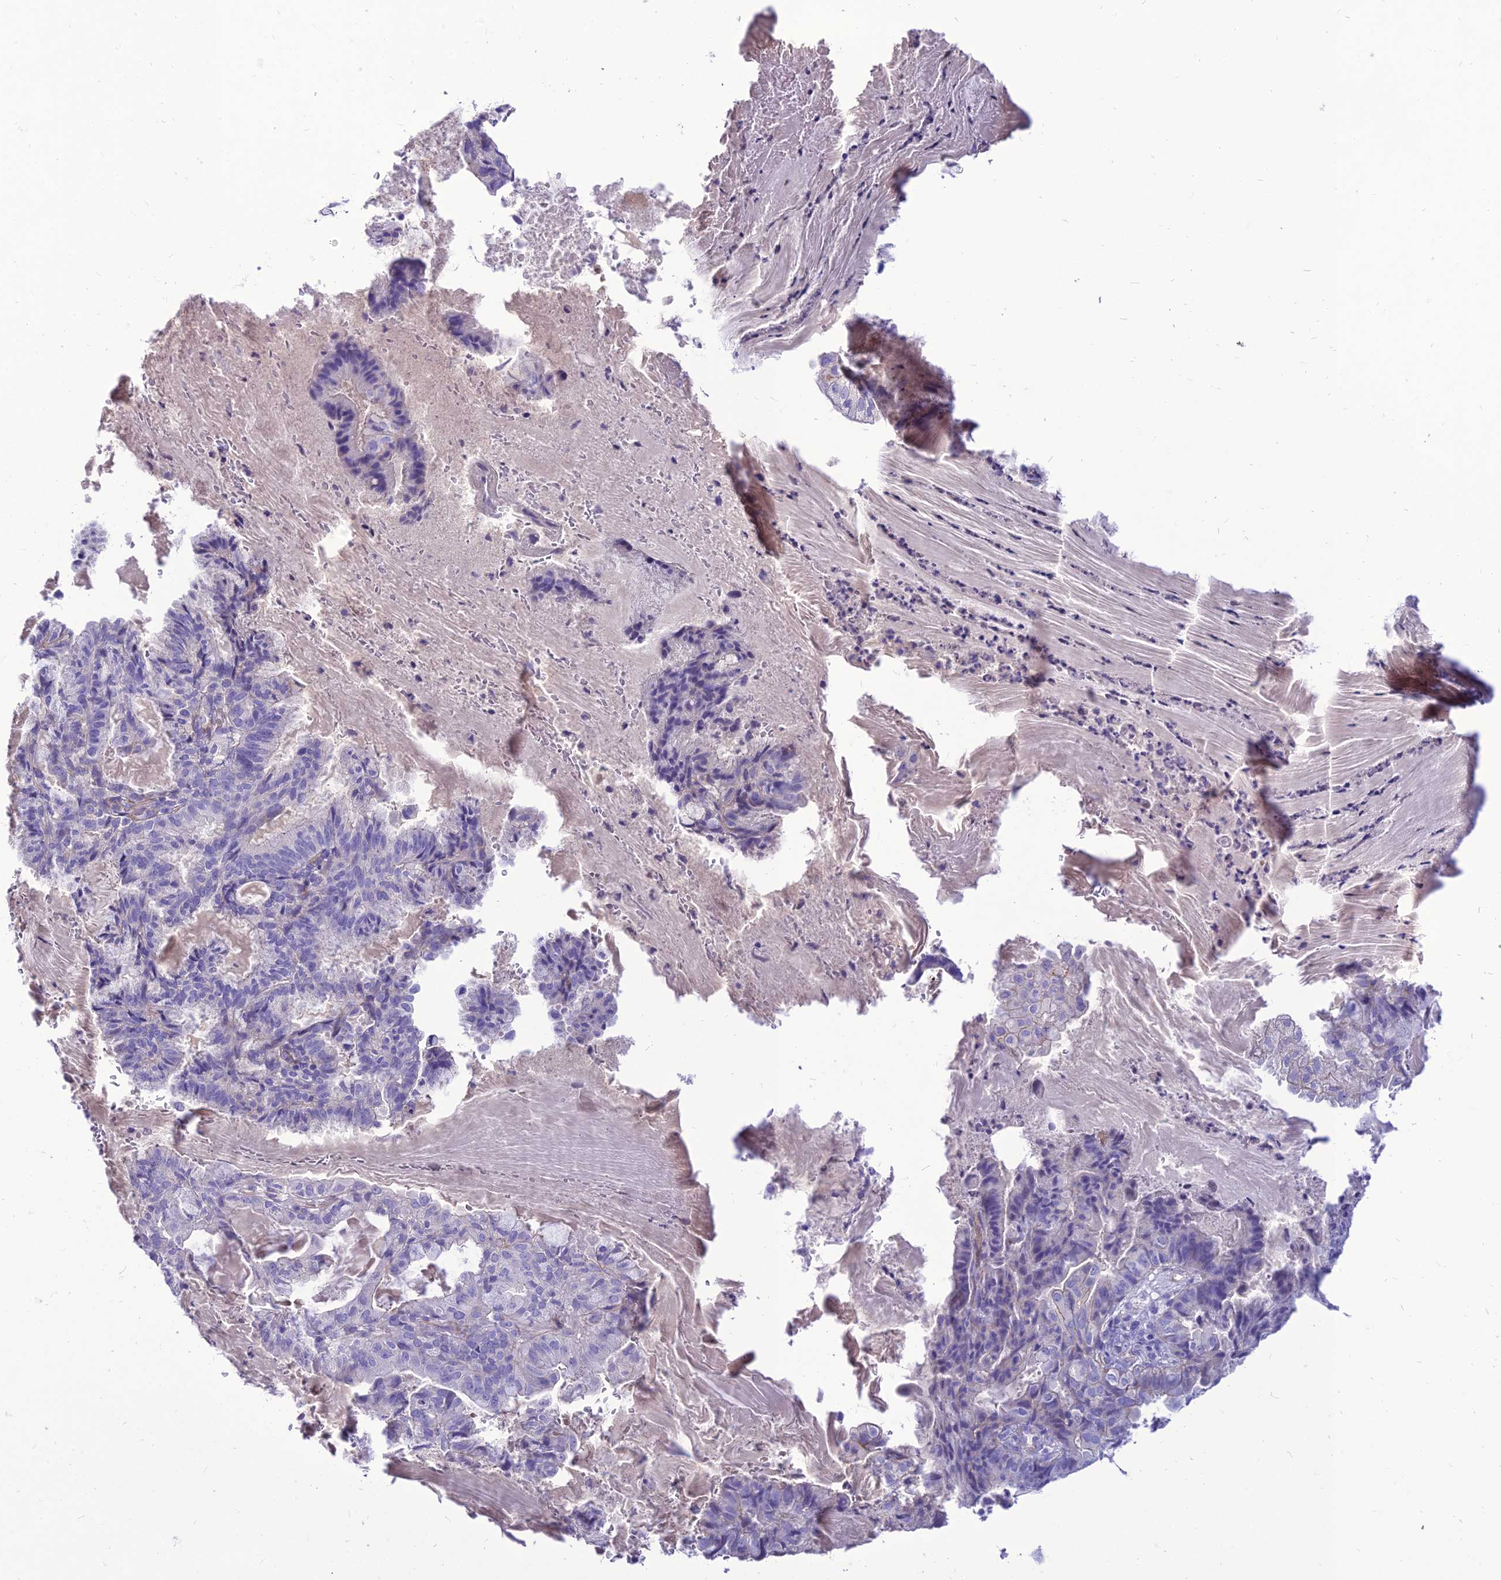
{"staining": {"intensity": "negative", "quantity": "none", "location": "none"}, "tissue": "endometrial cancer", "cell_type": "Tumor cells", "image_type": "cancer", "snomed": [{"axis": "morphology", "description": "Adenocarcinoma, NOS"}, {"axis": "topography", "description": "Endometrium"}], "caption": "This is a photomicrograph of immunohistochemistry staining of endometrial cancer (adenocarcinoma), which shows no expression in tumor cells. (DAB (3,3'-diaminobenzidine) immunohistochemistry with hematoxylin counter stain).", "gene": "TEKT3", "patient": {"sex": "female", "age": 86}}